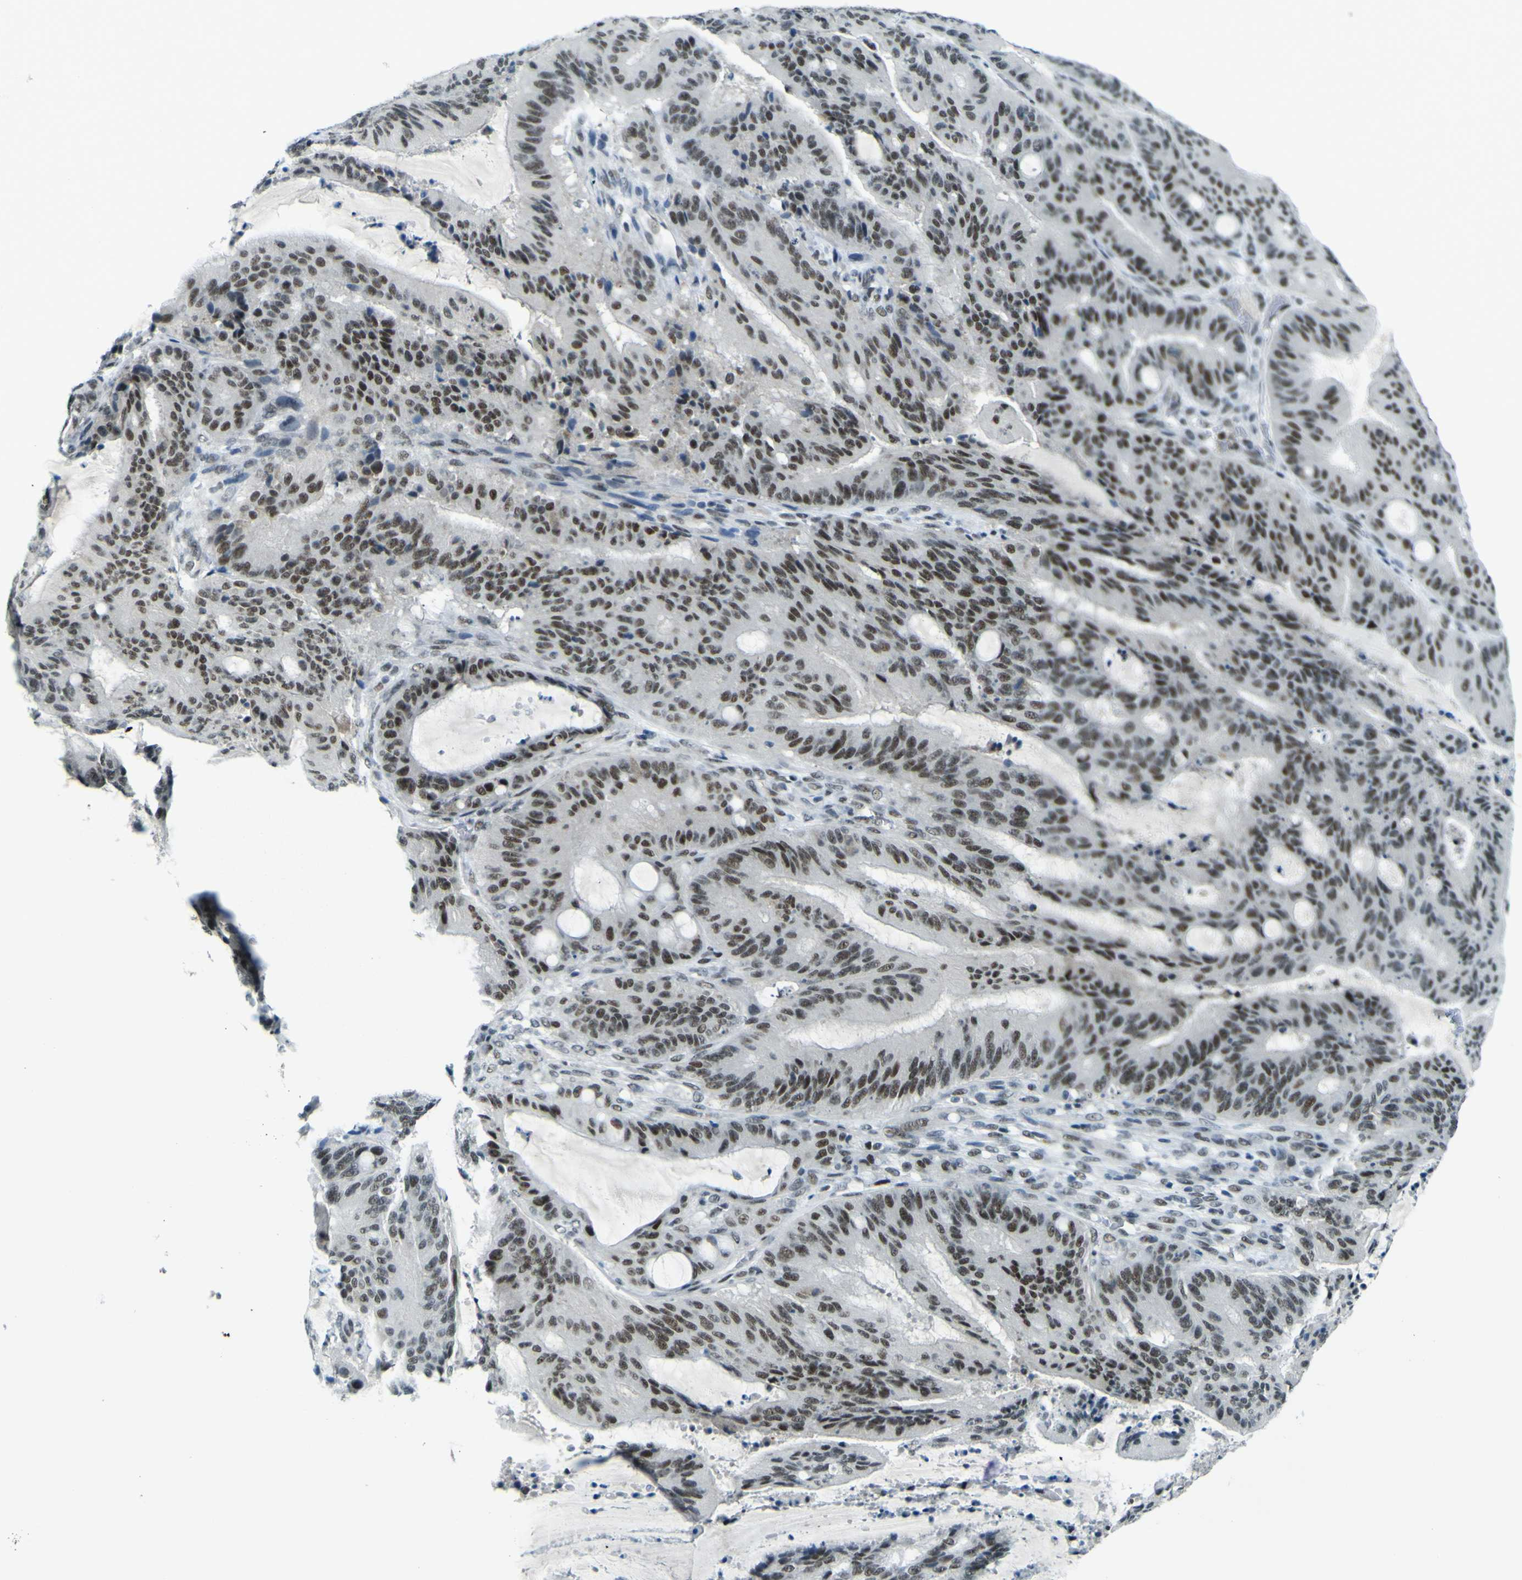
{"staining": {"intensity": "strong", "quantity": "25%-75%", "location": "nuclear"}, "tissue": "liver cancer", "cell_type": "Tumor cells", "image_type": "cancer", "snomed": [{"axis": "morphology", "description": "Cholangiocarcinoma"}, {"axis": "topography", "description": "Liver"}], "caption": "Liver cancer (cholangiocarcinoma) stained for a protein shows strong nuclear positivity in tumor cells.", "gene": "CEBPG", "patient": {"sex": "female", "age": 73}}